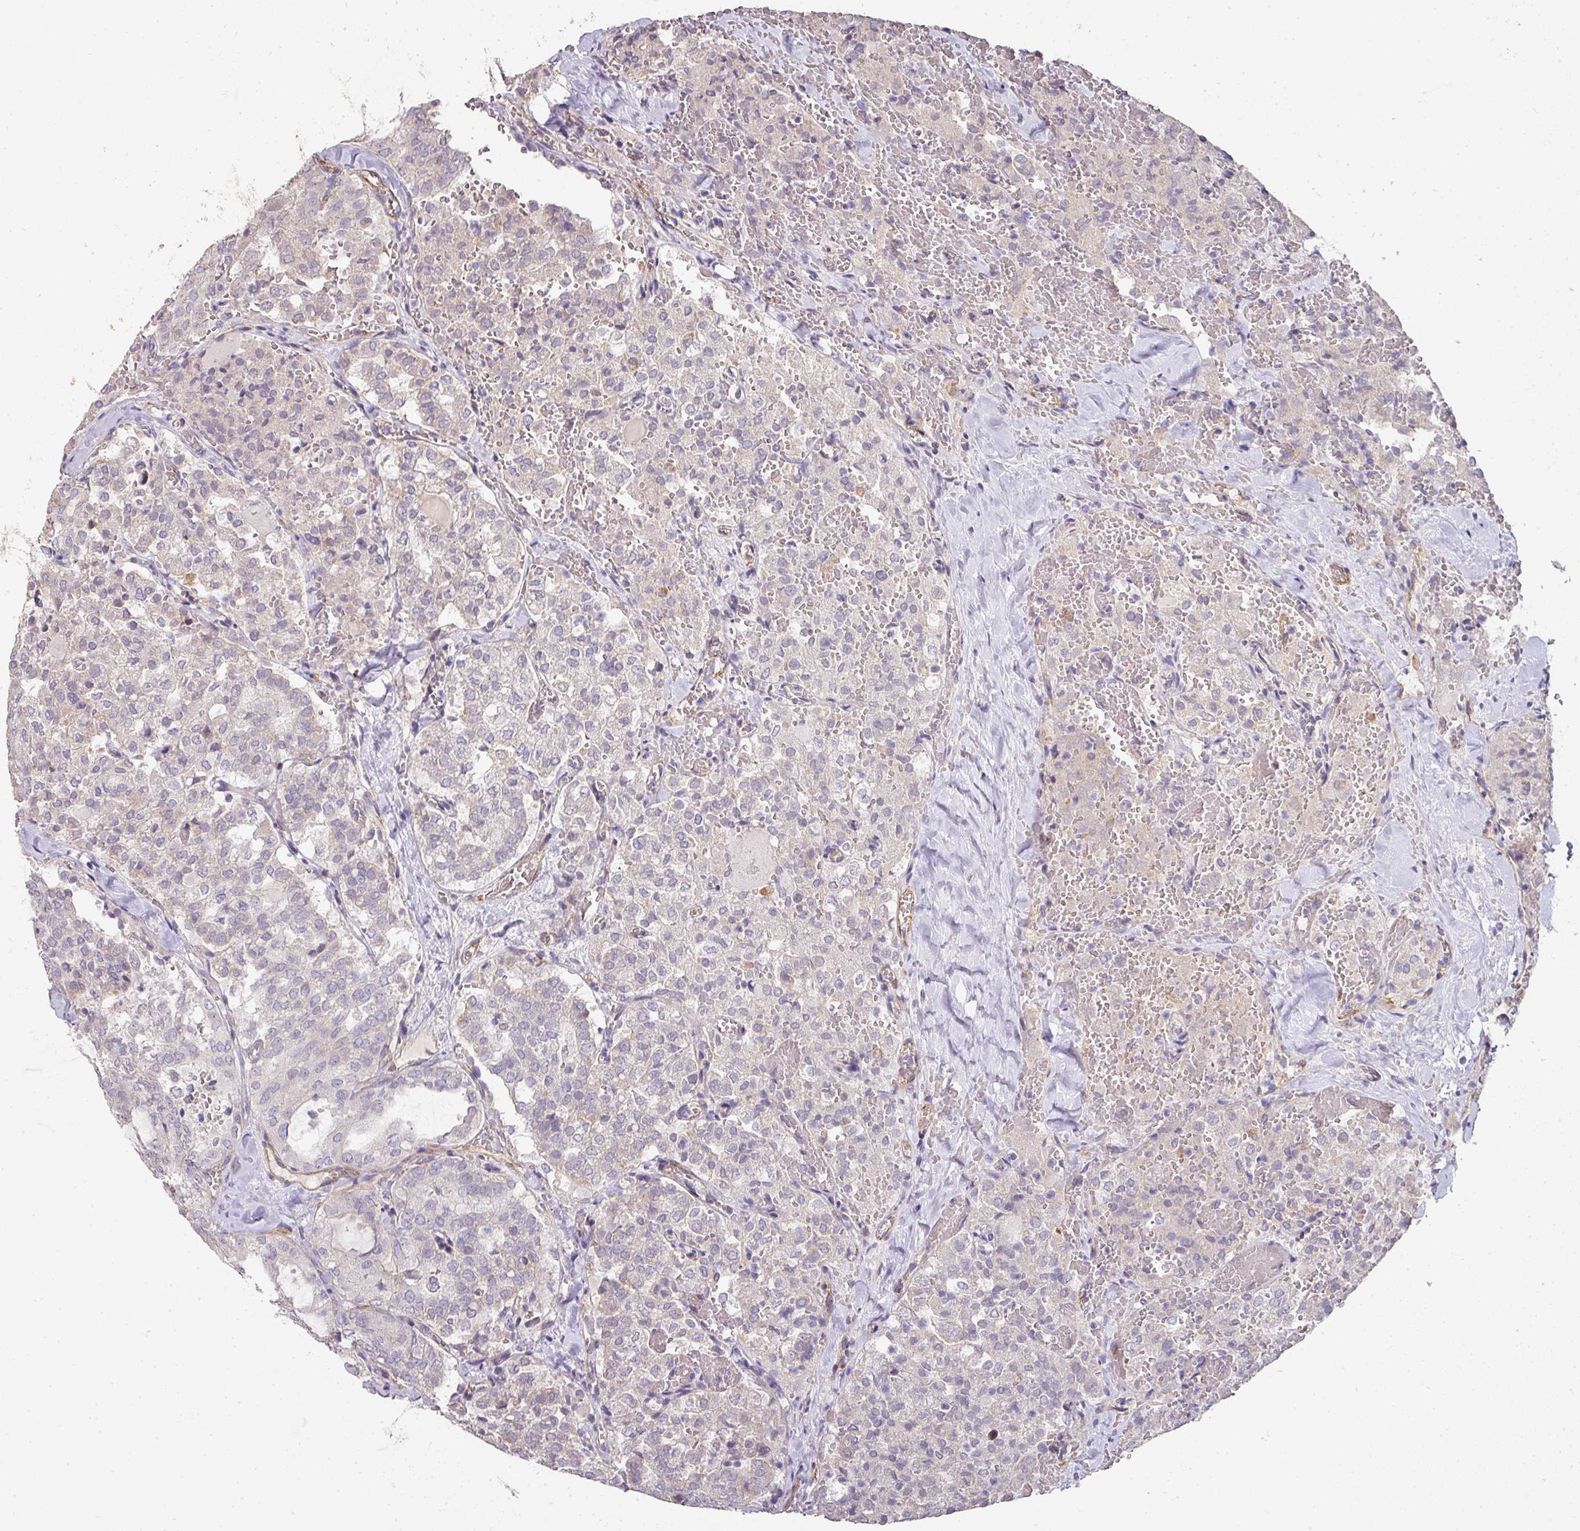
{"staining": {"intensity": "negative", "quantity": "none", "location": "none"}, "tissue": "thyroid cancer", "cell_type": "Tumor cells", "image_type": "cancer", "snomed": [{"axis": "morphology", "description": "Follicular adenoma carcinoma, NOS"}, {"axis": "topography", "description": "Thyroid gland"}], "caption": "This image is of thyroid cancer stained with immunohistochemistry (IHC) to label a protein in brown with the nuclei are counter-stained blue. There is no staining in tumor cells.", "gene": "PCDH1", "patient": {"sex": "male", "age": 75}}